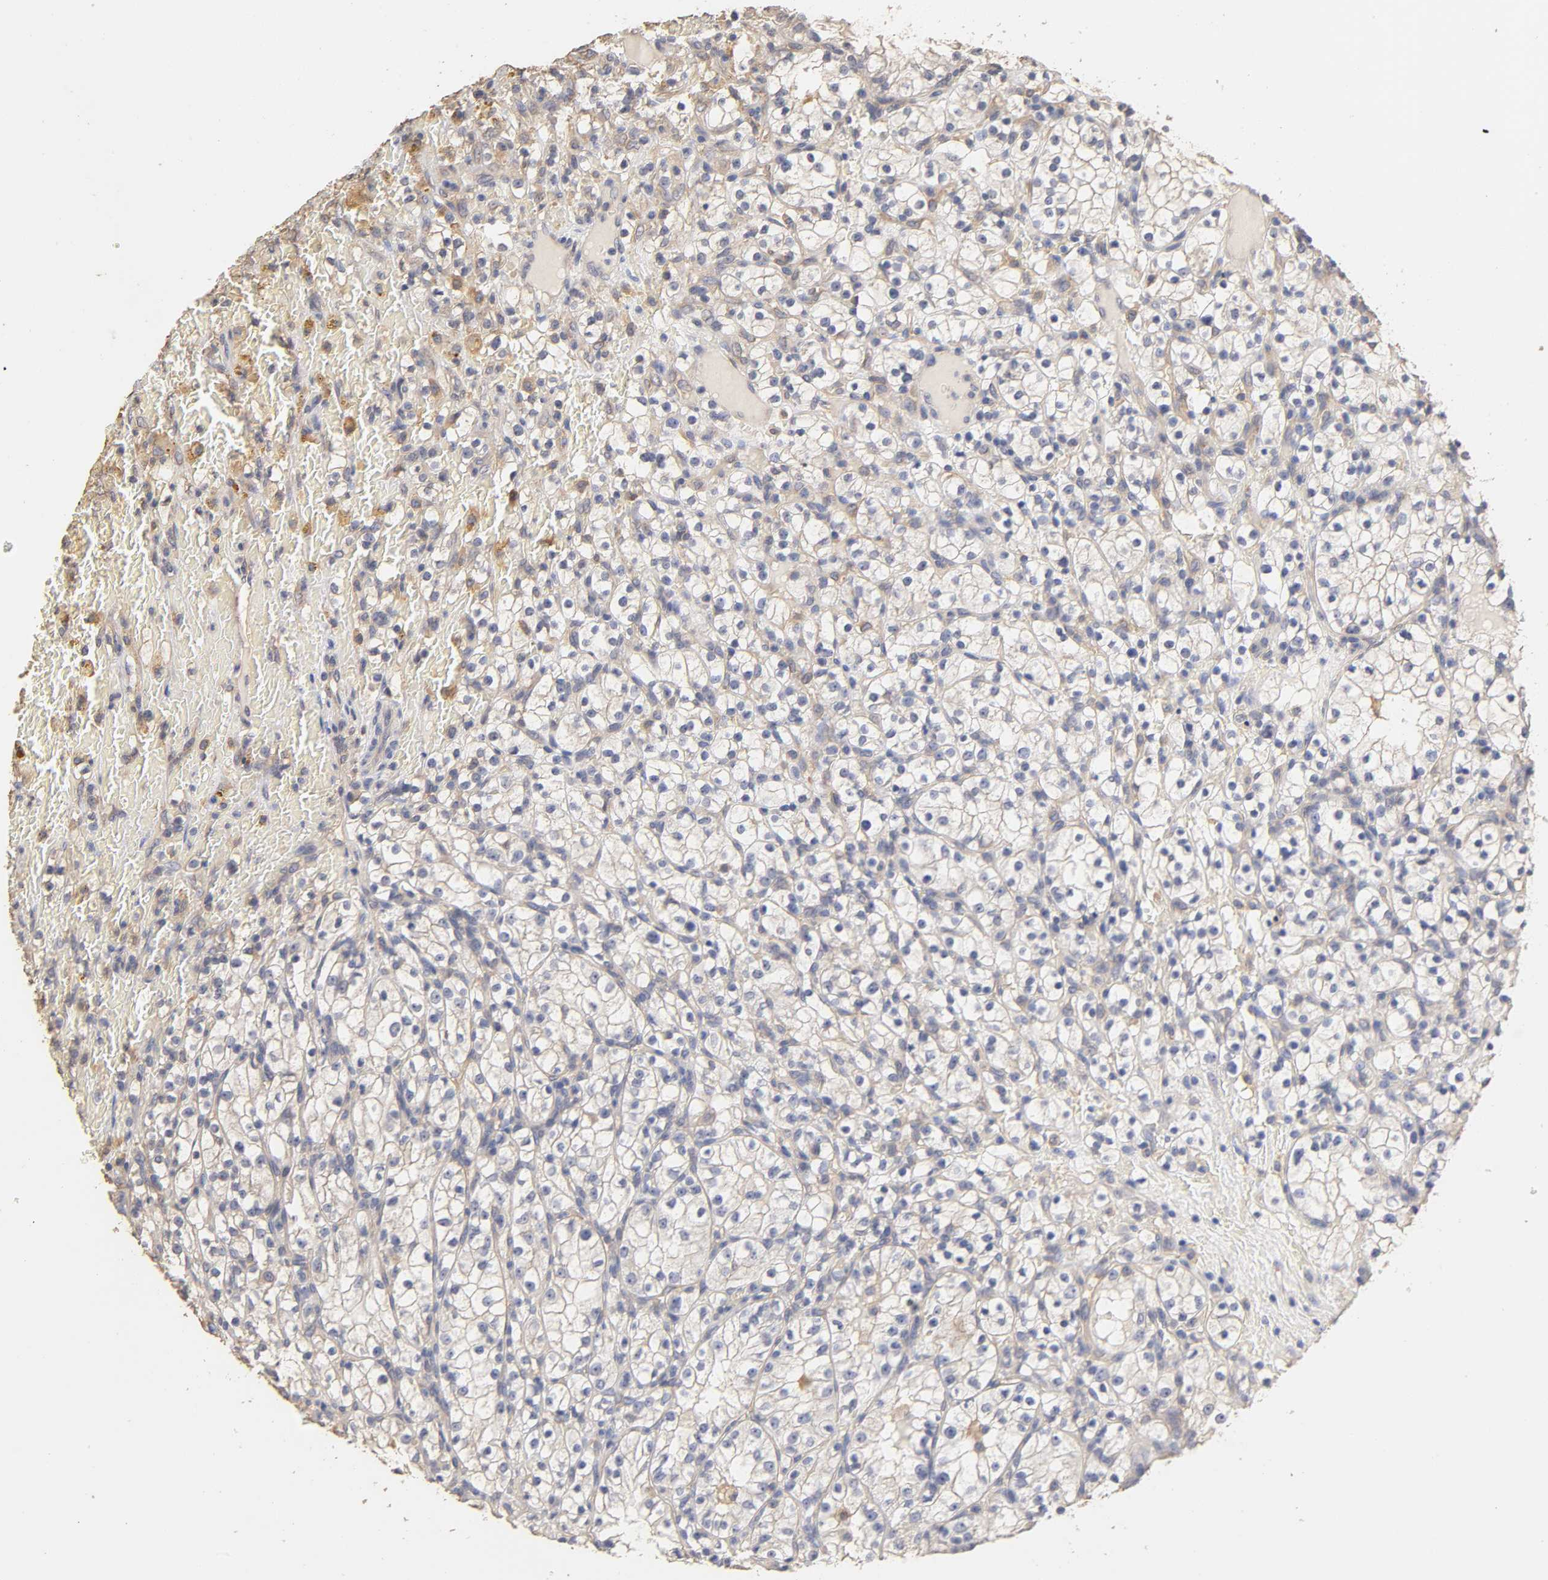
{"staining": {"intensity": "negative", "quantity": "none", "location": "none"}, "tissue": "renal cancer", "cell_type": "Tumor cells", "image_type": "cancer", "snomed": [{"axis": "morphology", "description": "Normal tissue, NOS"}, {"axis": "morphology", "description": "Adenocarcinoma, NOS"}, {"axis": "topography", "description": "Kidney"}], "caption": "High power microscopy histopathology image of an immunohistochemistry histopathology image of adenocarcinoma (renal), revealing no significant positivity in tumor cells.", "gene": "VSIG4", "patient": {"sex": "female", "age": 55}}